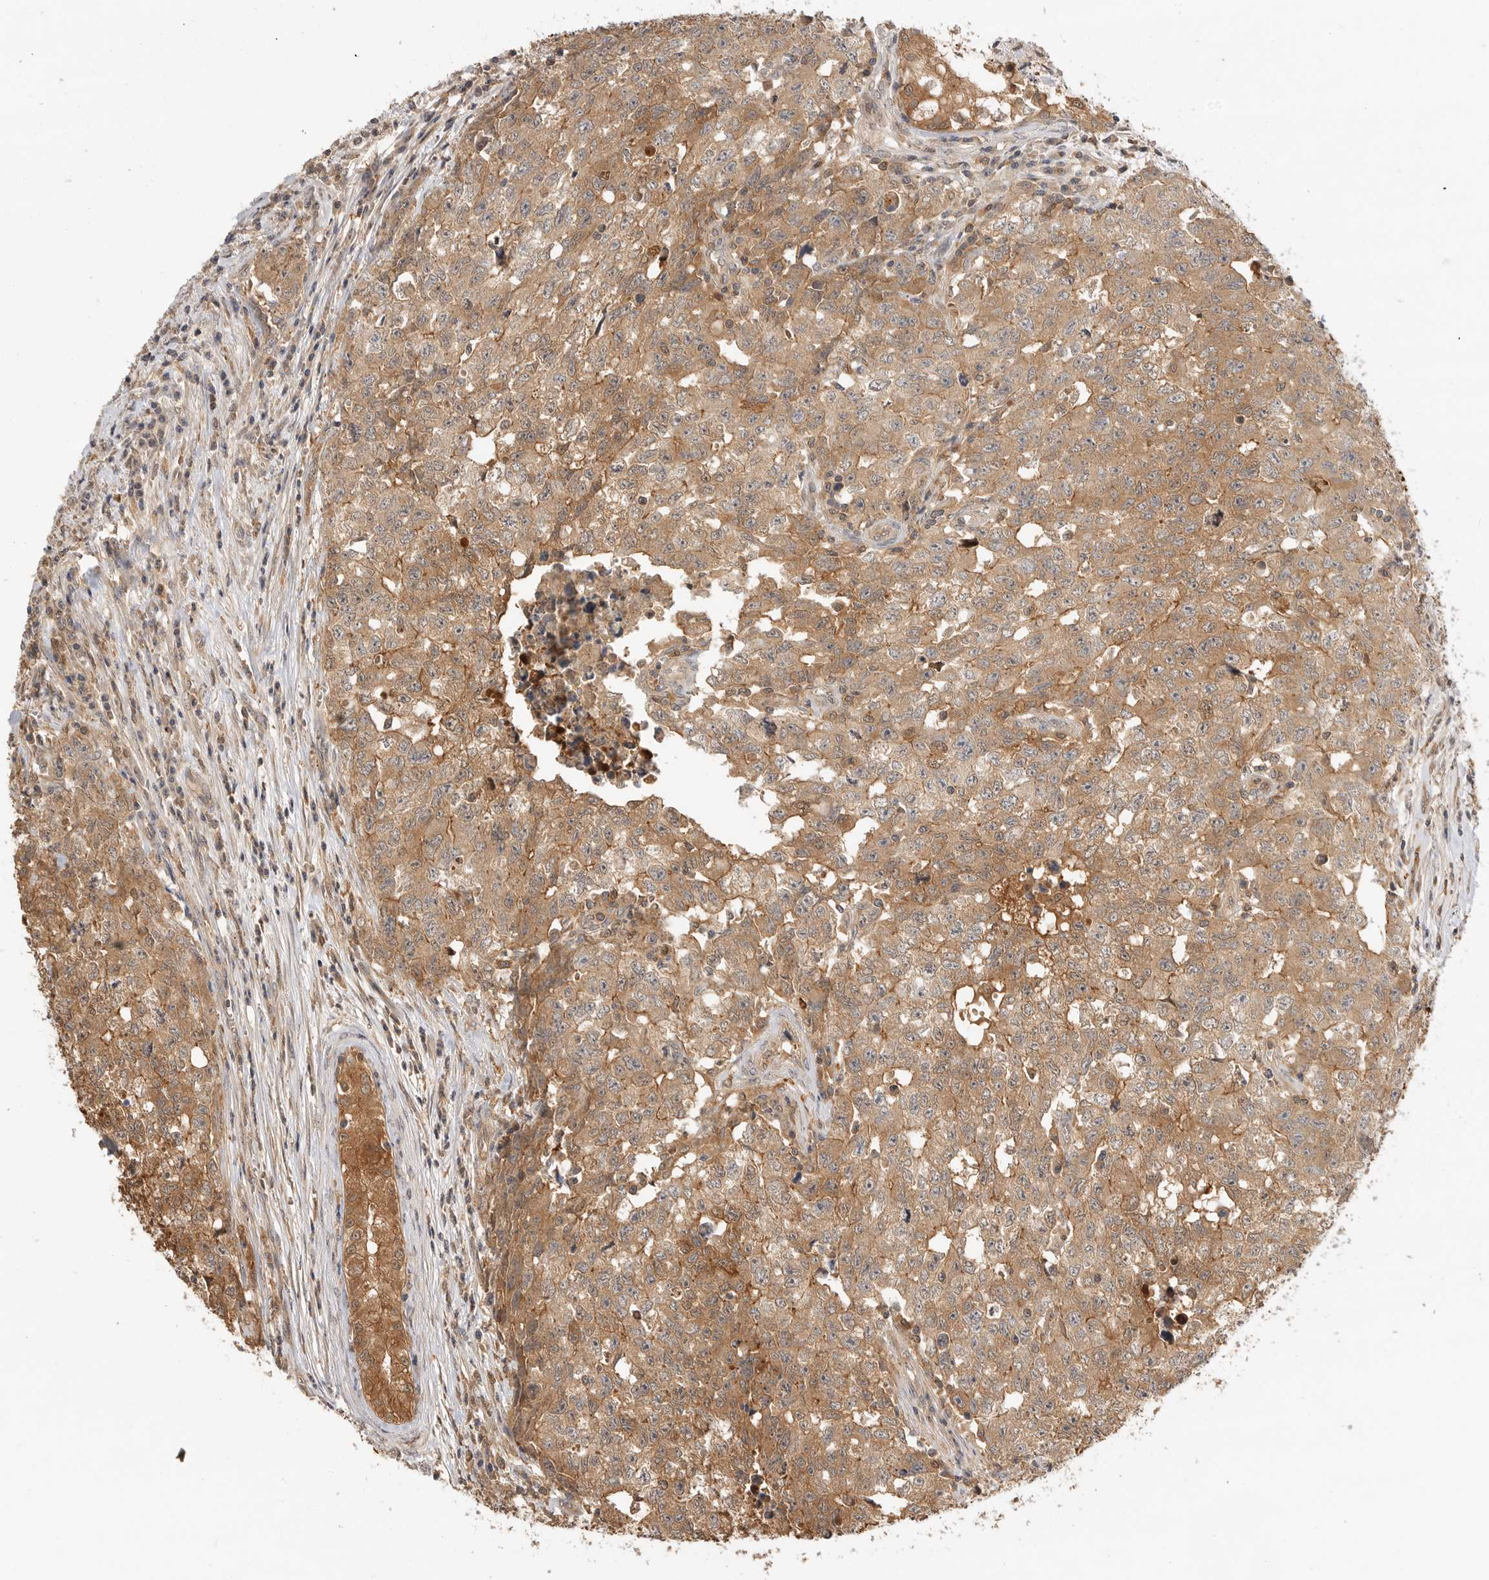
{"staining": {"intensity": "moderate", "quantity": ">75%", "location": "cytoplasmic/membranous"}, "tissue": "testis cancer", "cell_type": "Tumor cells", "image_type": "cancer", "snomed": [{"axis": "morphology", "description": "Carcinoma, Embryonal, NOS"}, {"axis": "topography", "description": "Testis"}], "caption": "Tumor cells reveal medium levels of moderate cytoplasmic/membranous staining in about >75% of cells in human testis cancer (embryonal carcinoma).", "gene": "CLDN12", "patient": {"sex": "male", "age": 28}}